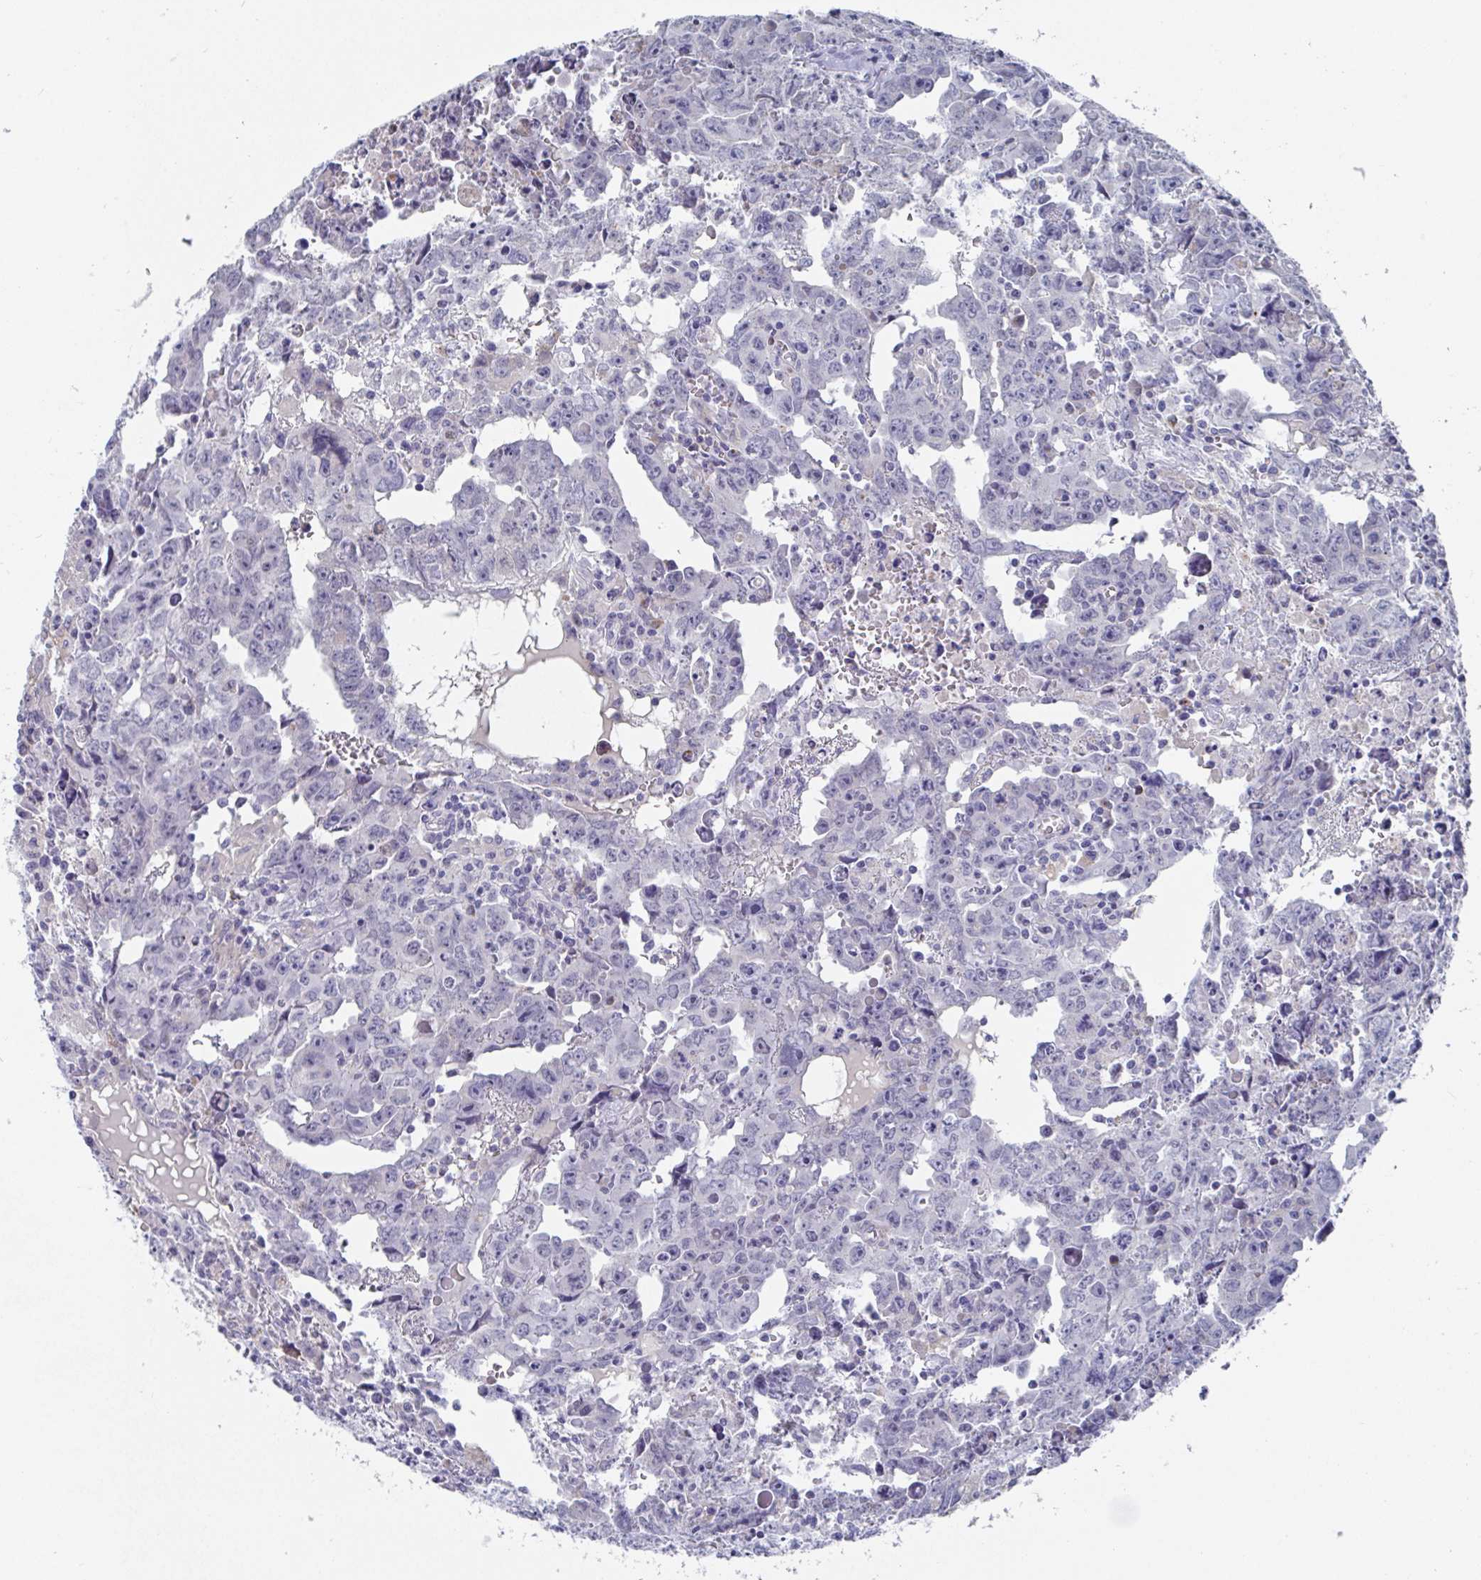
{"staining": {"intensity": "negative", "quantity": "none", "location": "none"}, "tissue": "testis cancer", "cell_type": "Tumor cells", "image_type": "cancer", "snomed": [{"axis": "morphology", "description": "Carcinoma, Embryonal, NOS"}, {"axis": "topography", "description": "Testis"}], "caption": "Immunohistochemistry micrograph of neoplastic tissue: human testis embryonal carcinoma stained with DAB (3,3'-diaminobenzidine) displays no significant protein staining in tumor cells.", "gene": "TAS2R39", "patient": {"sex": "male", "age": 22}}